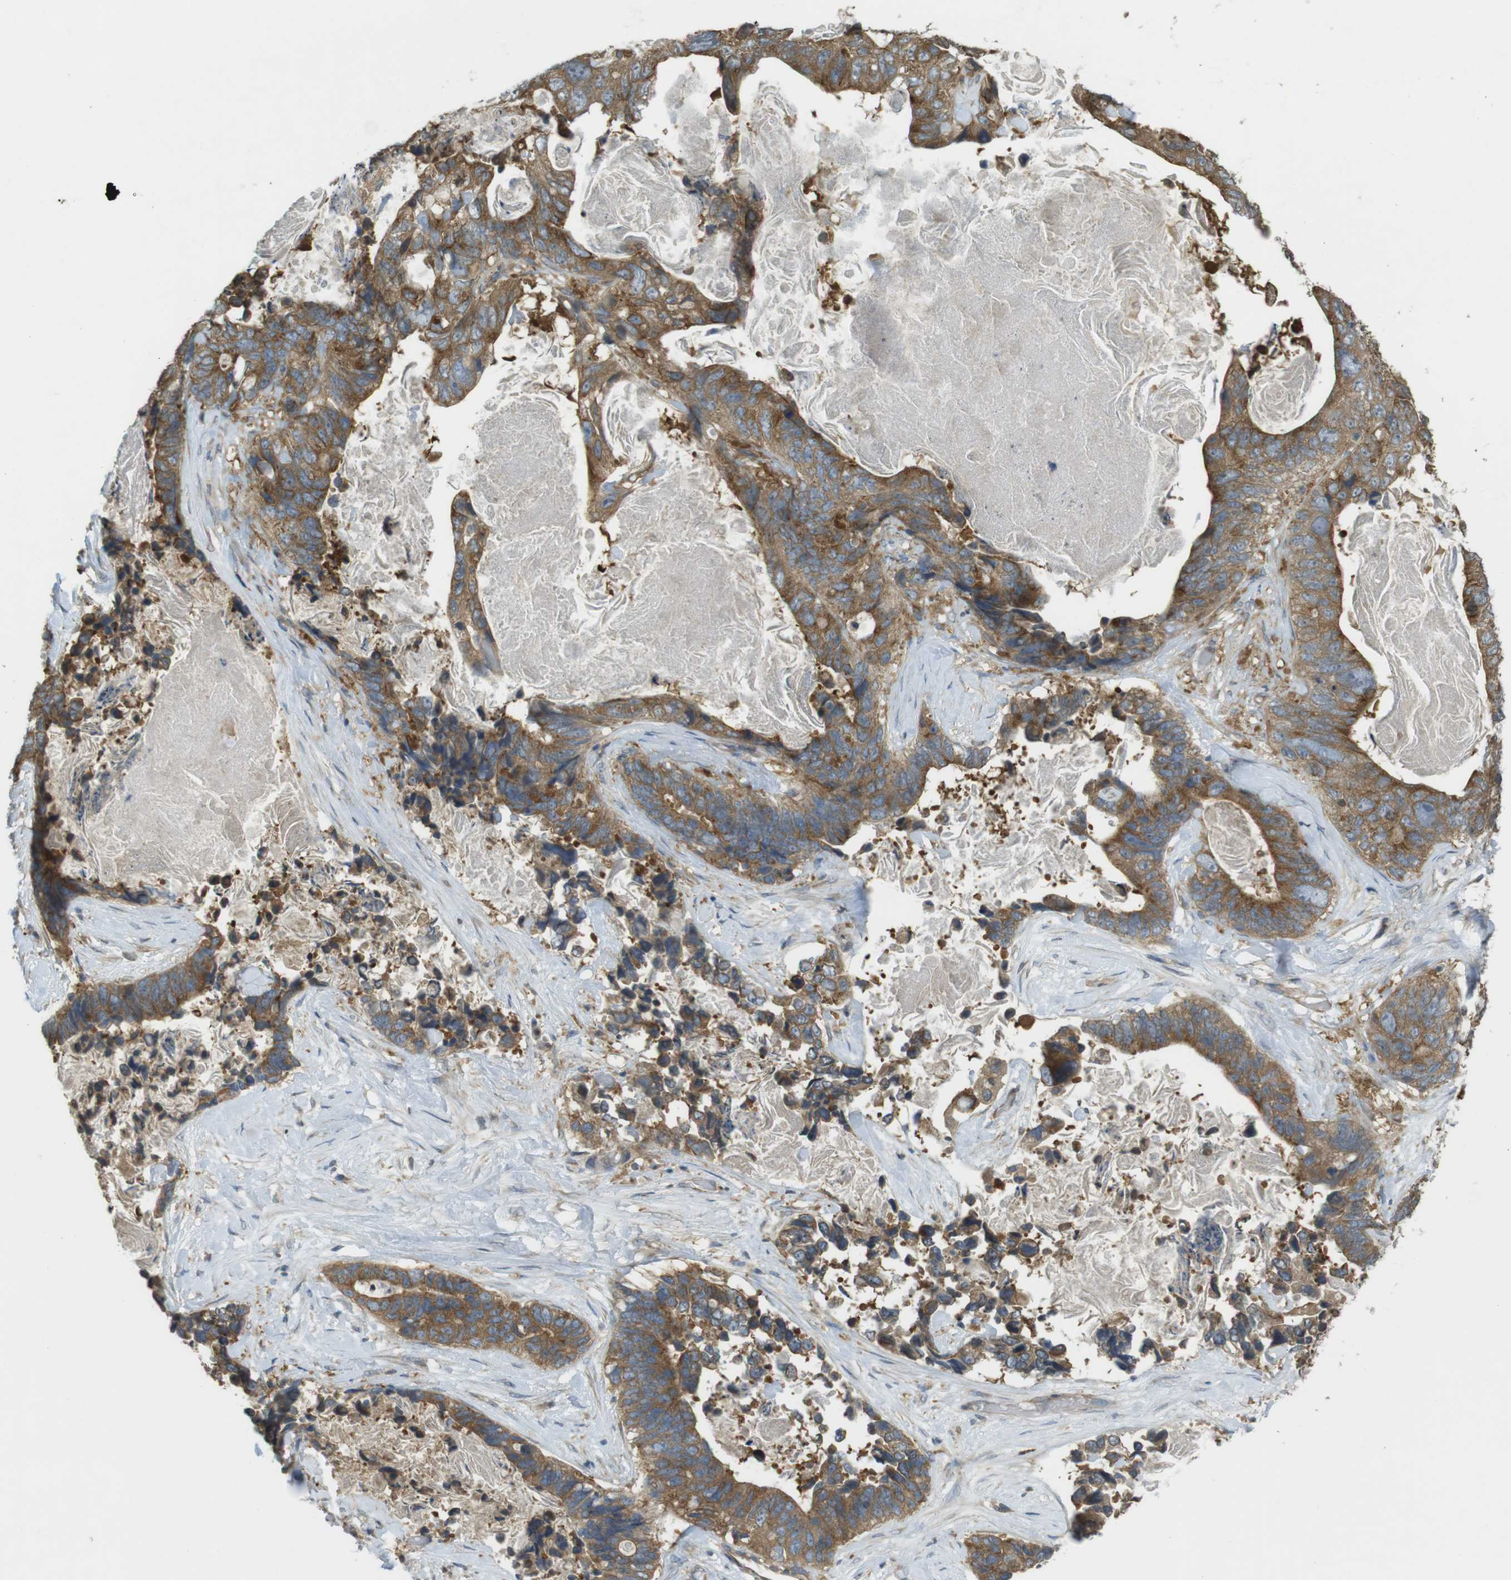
{"staining": {"intensity": "strong", "quantity": ">75%", "location": "cytoplasmic/membranous"}, "tissue": "stomach cancer", "cell_type": "Tumor cells", "image_type": "cancer", "snomed": [{"axis": "morphology", "description": "Adenocarcinoma, NOS"}, {"axis": "topography", "description": "Stomach"}], "caption": "Protein staining reveals strong cytoplasmic/membranous positivity in about >75% of tumor cells in stomach adenocarcinoma.", "gene": "KIF5B", "patient": {"sex": "female", "age": 89}}